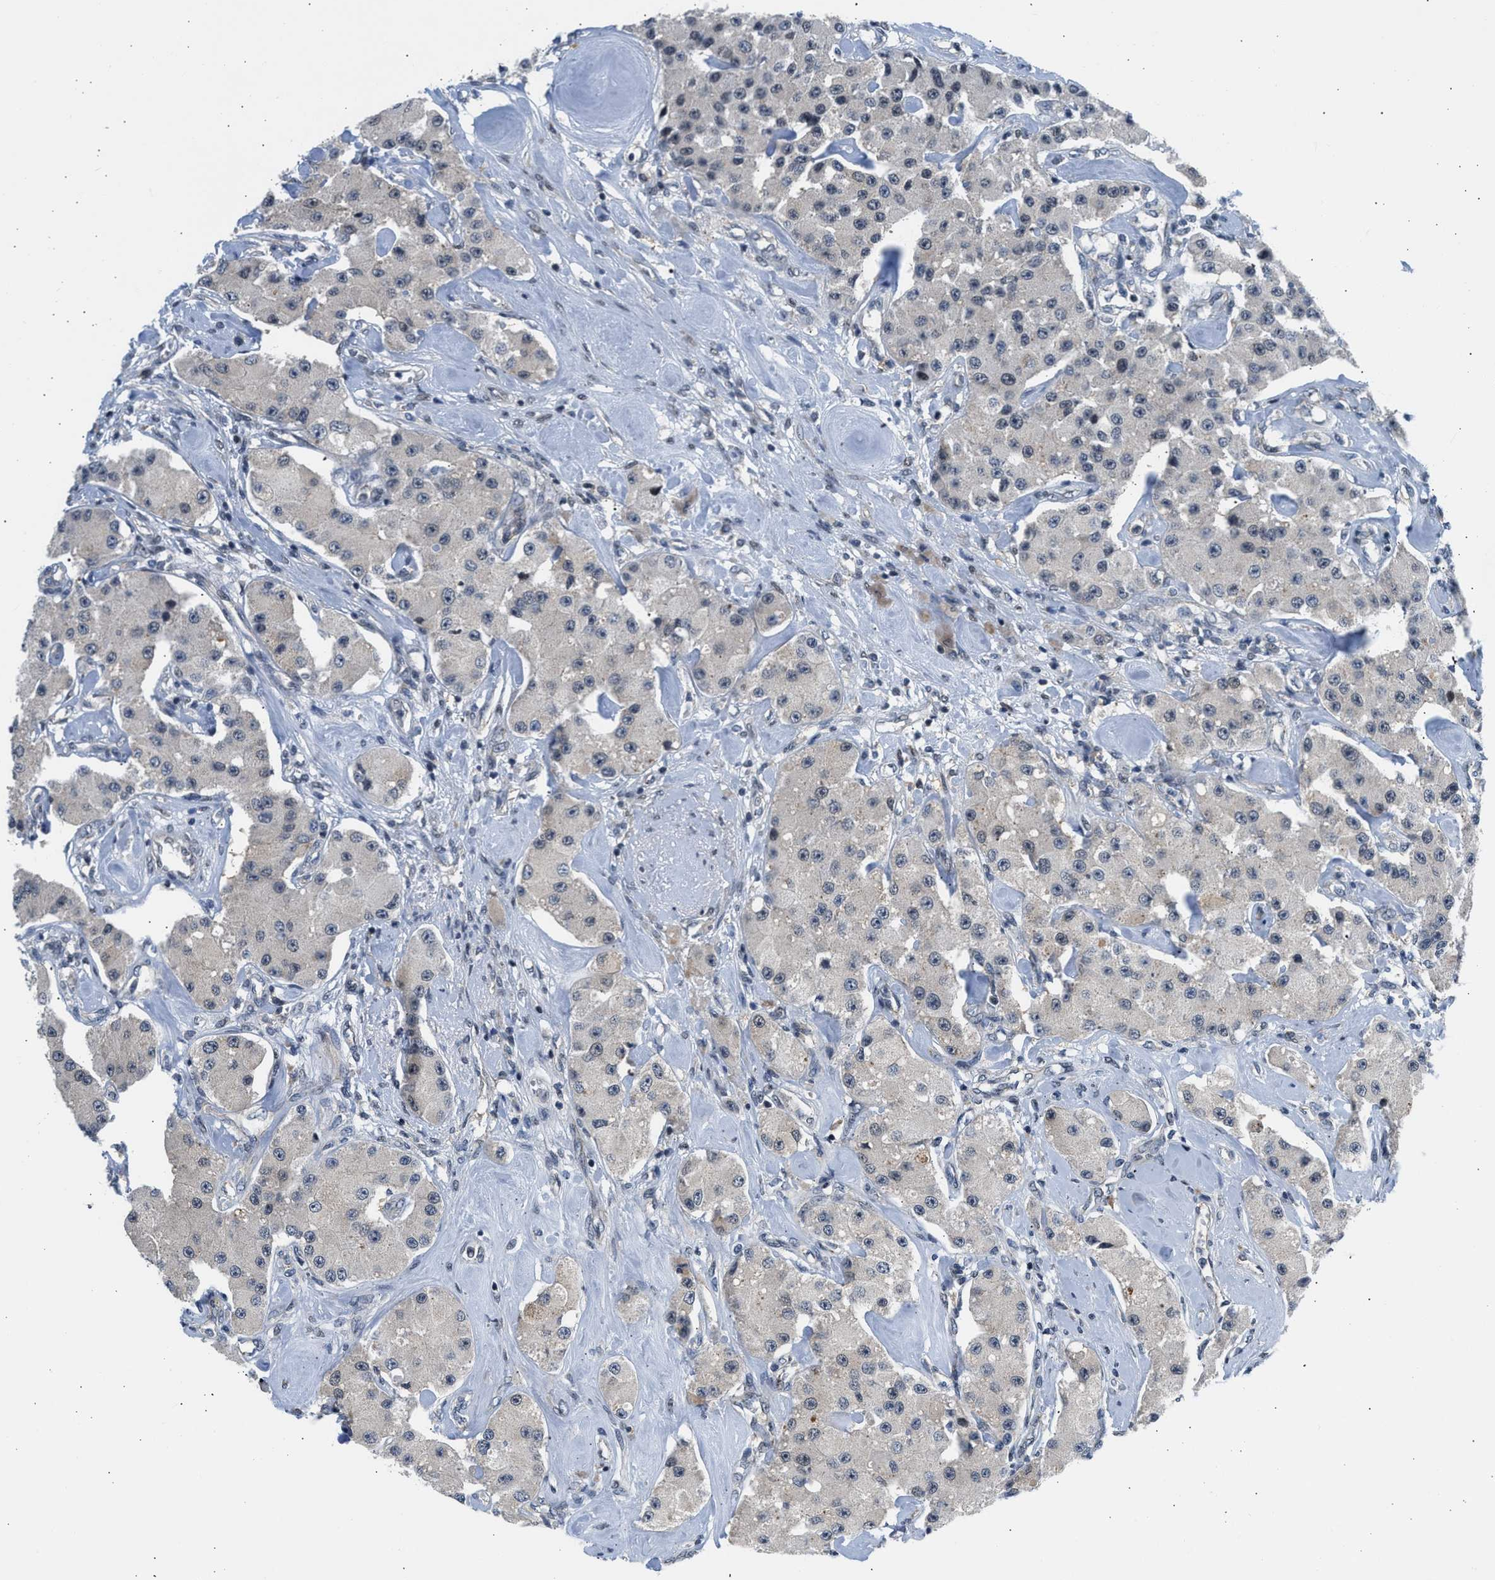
{"staining": {"intensity": "weak", "quantity": "<25%", "location": "cytoplasmic/membranous"}, "tissue": "carcinoid", "cell_type": "Tumor cells", "image_type": "cancer", "snomed": [{"axis": "morphology", "description": "Carcinoid, malignant, NOS"}, {"axis": "topography", "description": "Pancreas"}], "caption": "Immunohistochemistry image of neoplastic tissue: carcinoid (malignant) stained with DAB demonstrates no significant protein staining in tumor cells.", "gene": "OLIG3", "patient": {"sex": "male", "age": 41}}